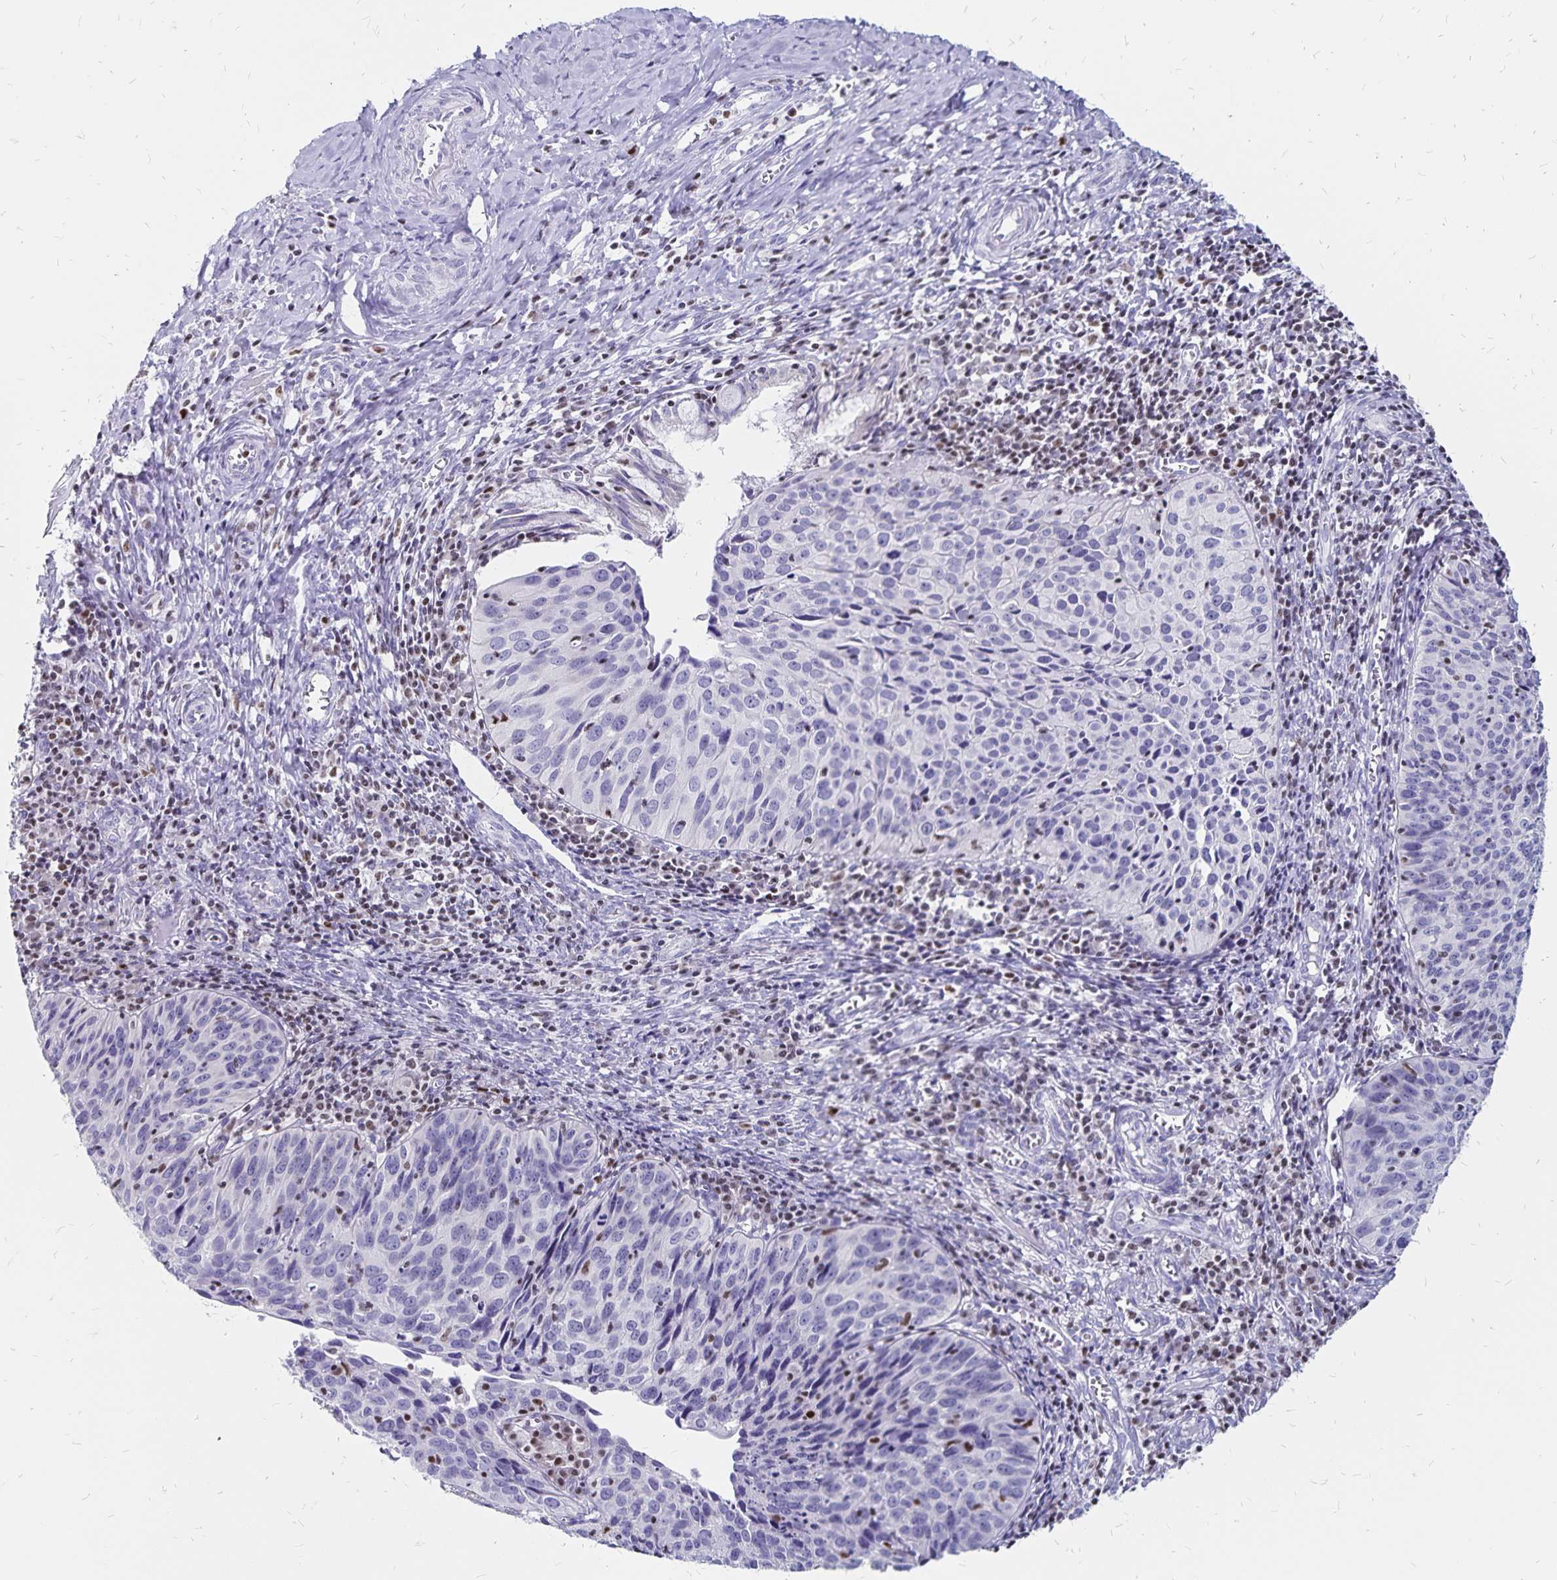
{"staining": {"intensity": "negative", "quantity": "none", "location": "none"}, "tissue": "cervical cancer", "cell_type": "Tumor cells", "image_type": "cancer", "snomed": [{"axis": "morphology", "description": "Squamous cell carcinoma, NOS"}, {"axis": "topography", "description": "Cervix"}], "caption": "Tumor cells show no significant positivity in cervical squamous cell carcinoma.", "gene": "IKZF1", "patient": {"sex": "female", "age": 31}}